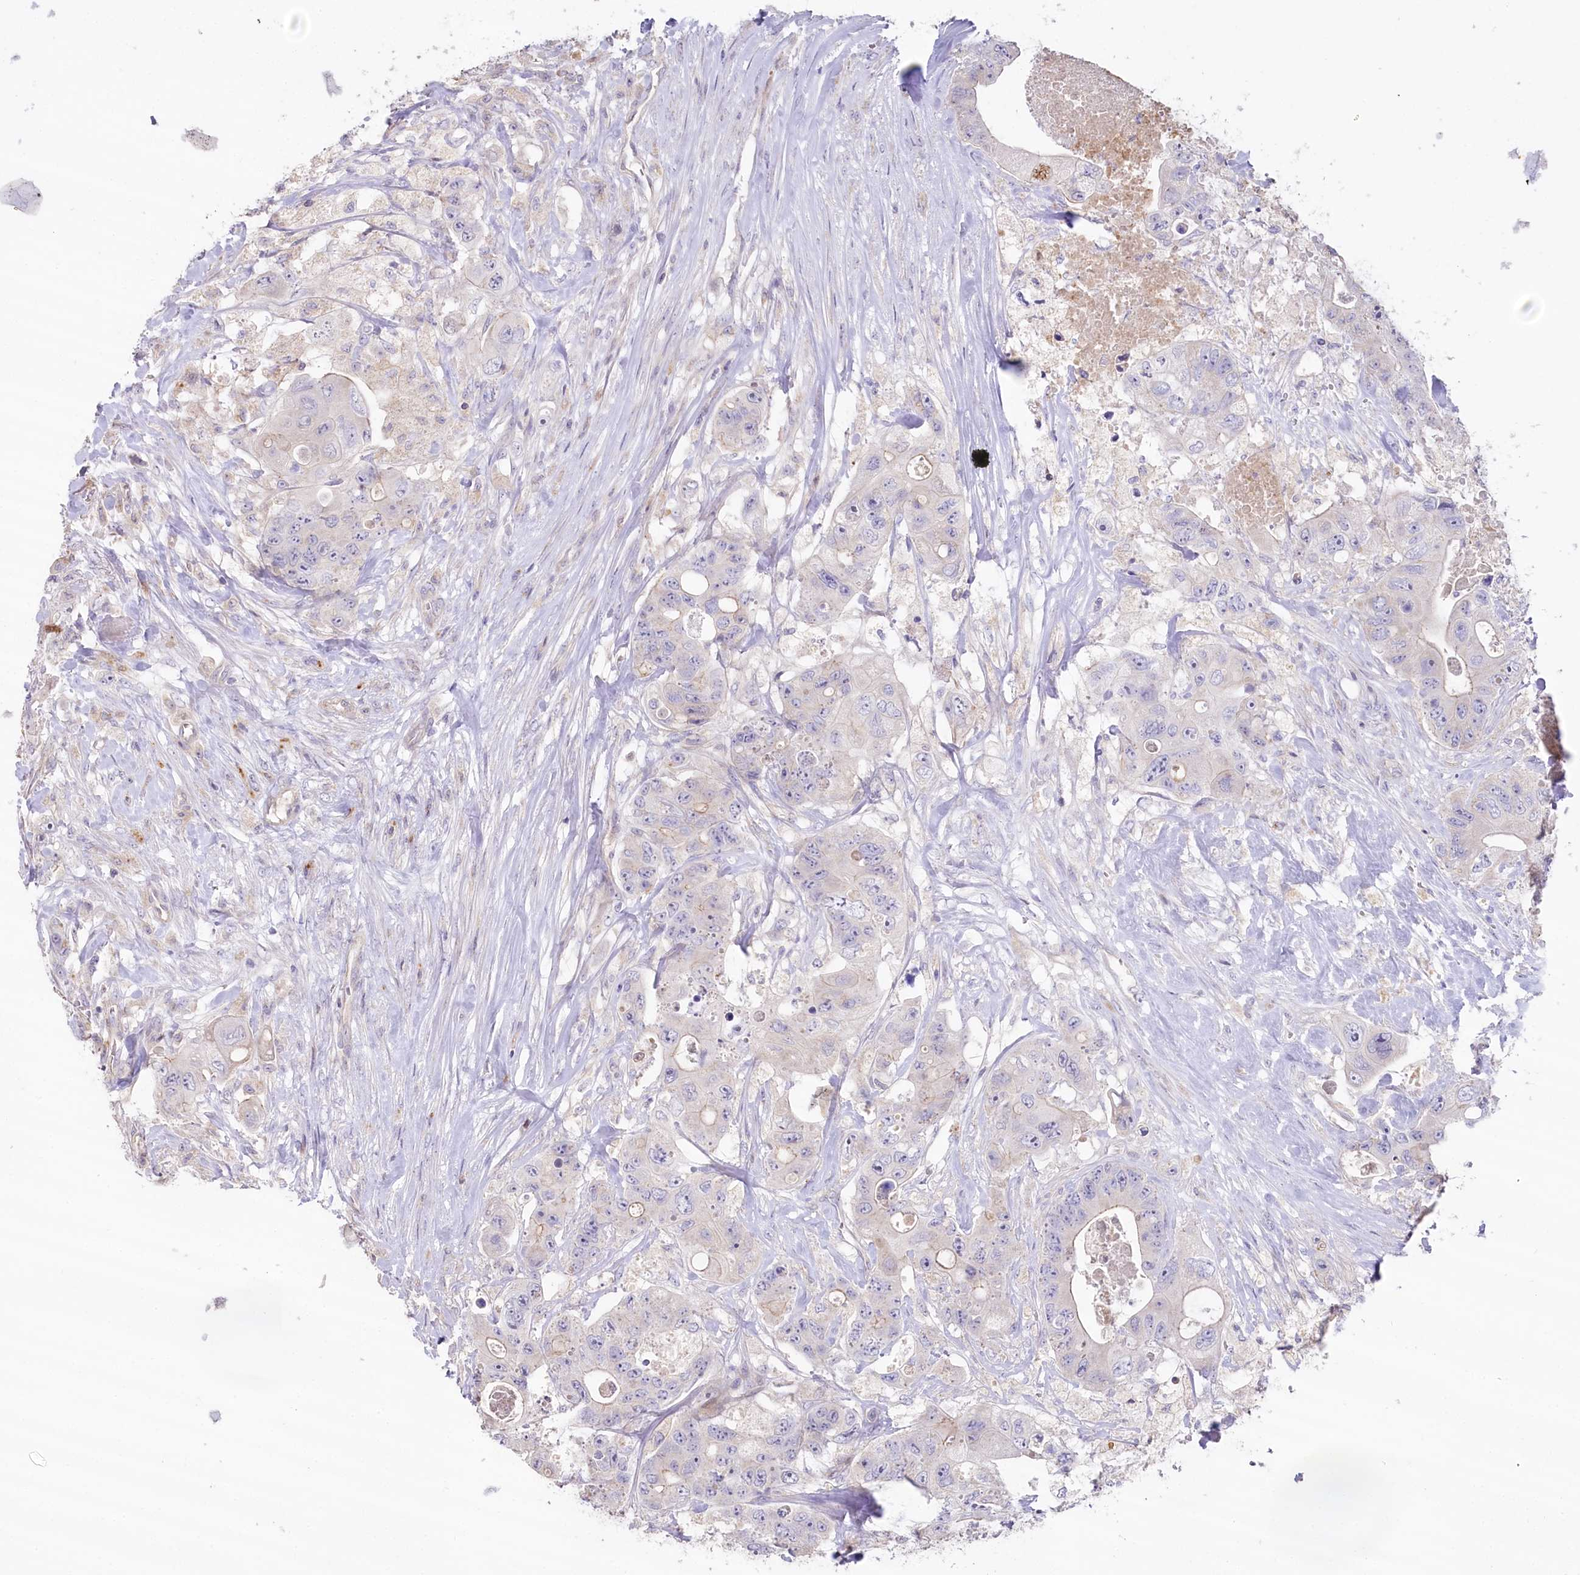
{"staining": {"intensity": "negative", "quantity": "none", "location": "none"}, "tissue": "colorectal cancer", "cell_type": "Tumor cells", "image_type": "cancer", "snomed": [{"axis": "morphology", "description": "Adenocarcinoma, NOS"}, {"axis": "topography", "description": "Colon"}], "caption": "DAB (3,3'-diaminobenzidine) immunohistochemical staining of human colorectal cancer (adenocarcinoma) exhibits no significant expression in tumor cells. Nuclei are stained in blue.", "gene": "SLC6A11", "patient": {"sex": "female", "age": 46}}